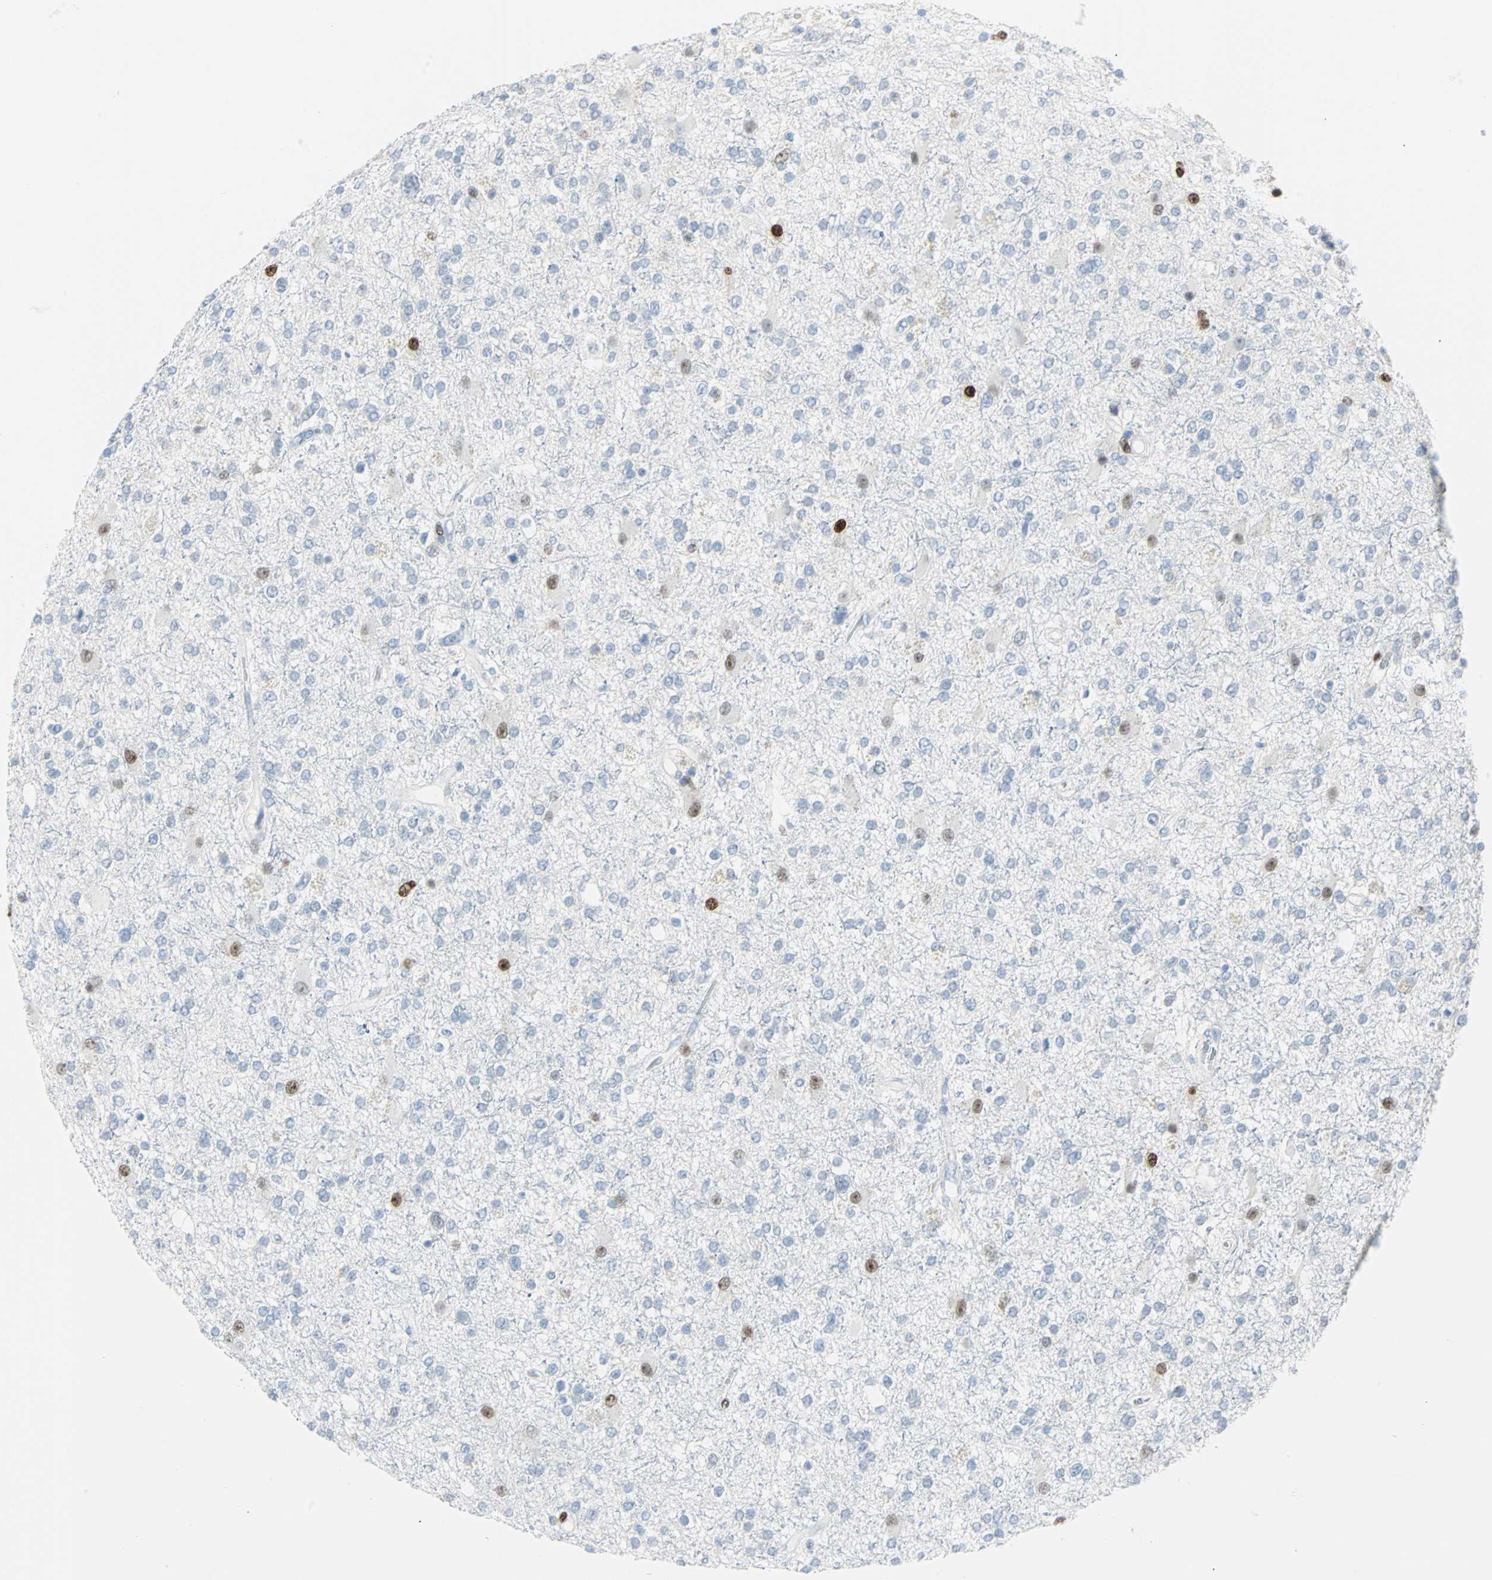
{"staining": {"intensity": "moderate", "quantity": "<25%", "location": "nuclear"}, "tissue": "glioma", "cell_type": "Tumor cells", "image_type": "cancer", "snomed": [{"axis": "morphology", "description": "Glioma, malignant, High grade"}, {"axis": "topography", "description": "Brain"}], "caption": "Immunohistochemical staining of malignant high-grade glioma exhibits low levels of moderate nuclear expression in approximately <25% of tumor cells.", "gene": "IL33", "patient": {"sex": "male", "age": 33}}